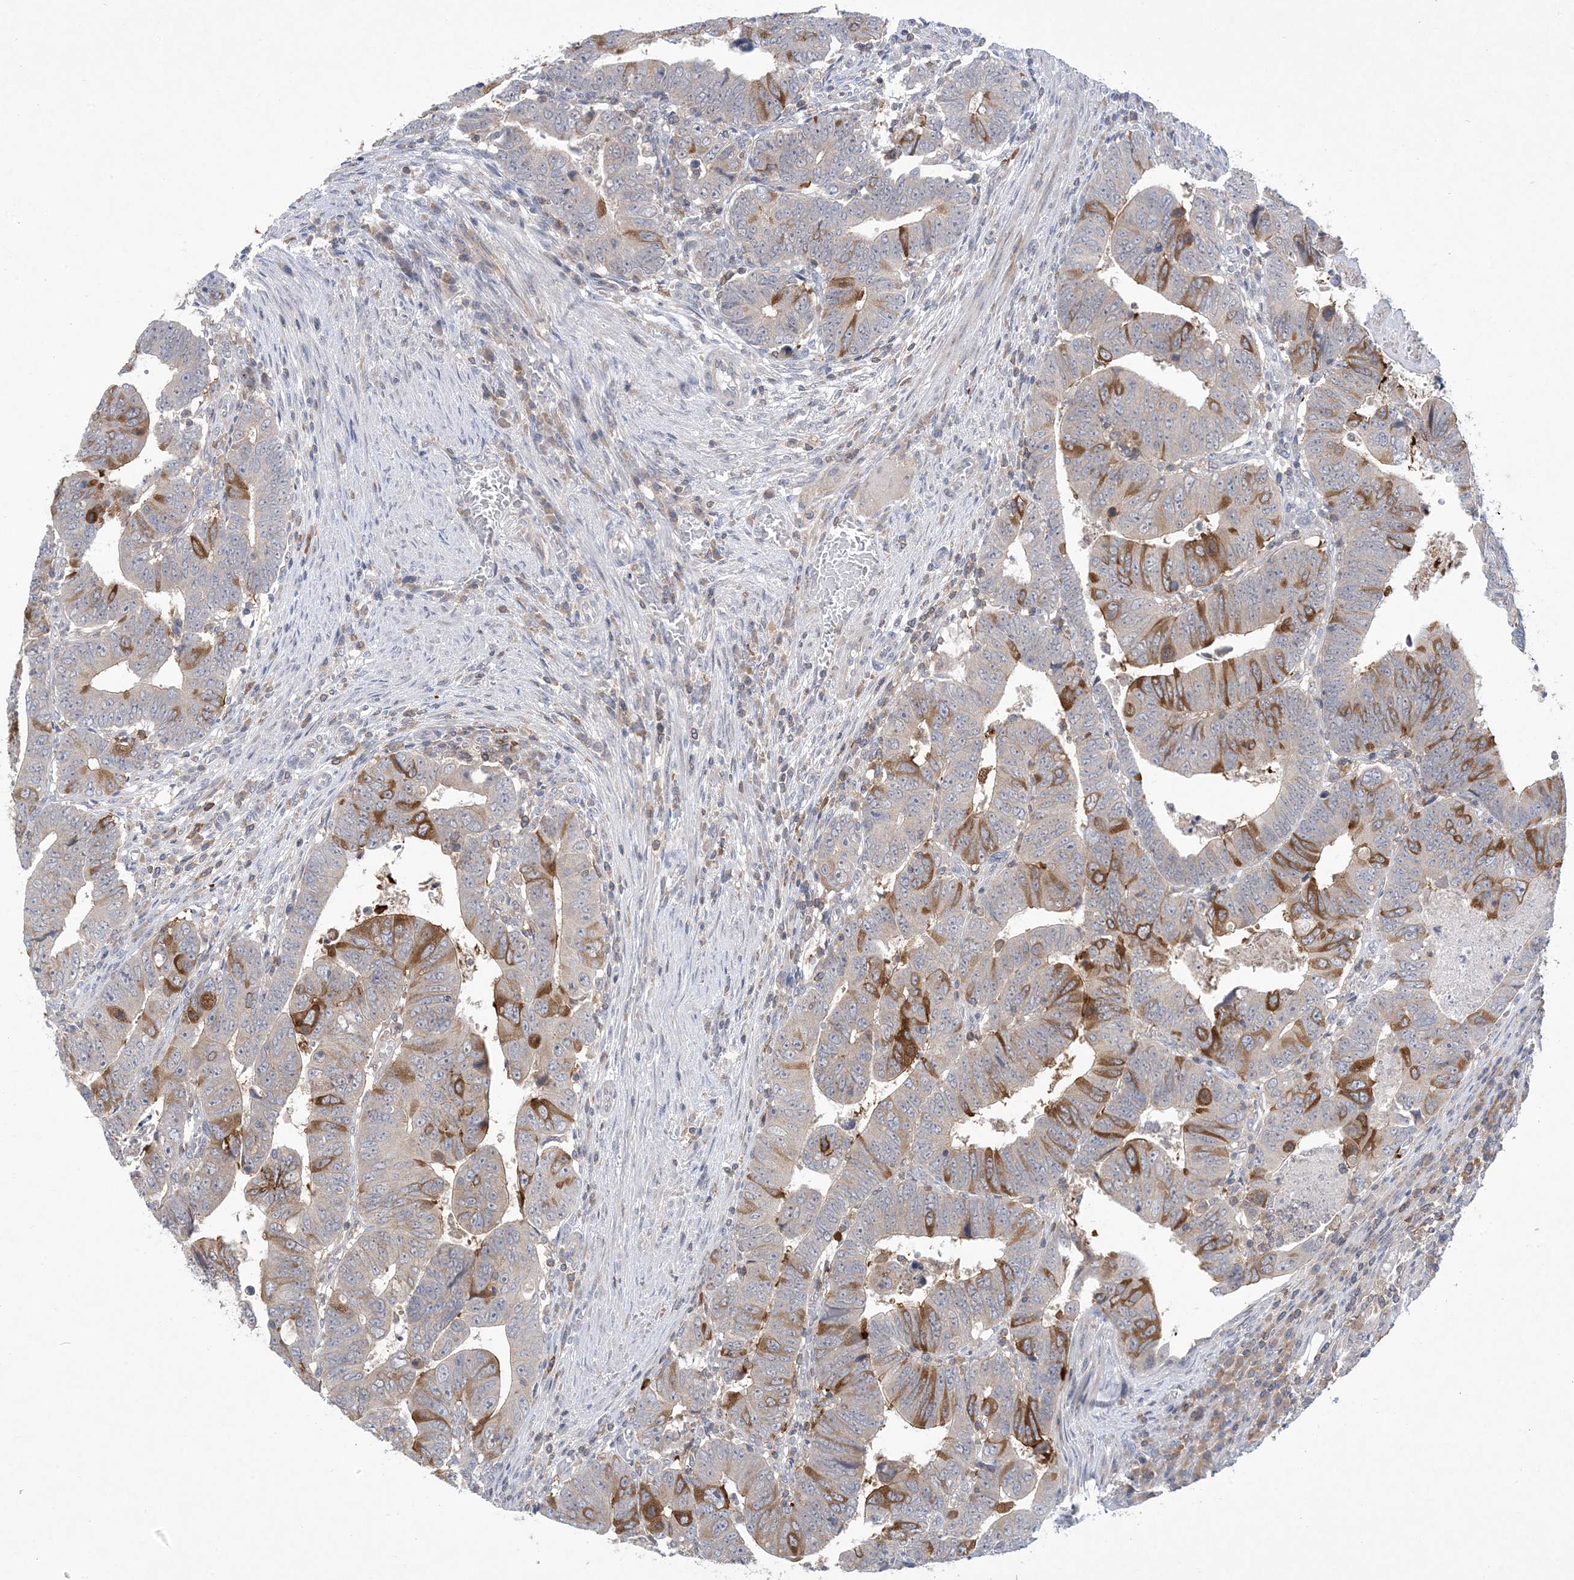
{"staining": {"intensity": "moderate", "quantity": "<25%", "location": "cytoplasmic/membranous"}, "tissue": "colorectal cancer", "cell_type": "Tumor cells", "image_type": "cancer", "snomed": [{"axis": "morphology", "description": "Normal tissue, NOS"}, {"axis": "morphology", "description": "Adenocarcinoma, NOS"}, {"axis": "topography", "description": "Rectum"}], "caption": "DAB (3,3'-diaminobenzidine) immunohistochemical staining of human adenocarcinoma (colorectal) demonstrates moderate cytoplasmic/membranous protein staining in approximately <25% of tumor cells.", "gene": "AOC1", "patient": {"sex": "female", "age": 65}}